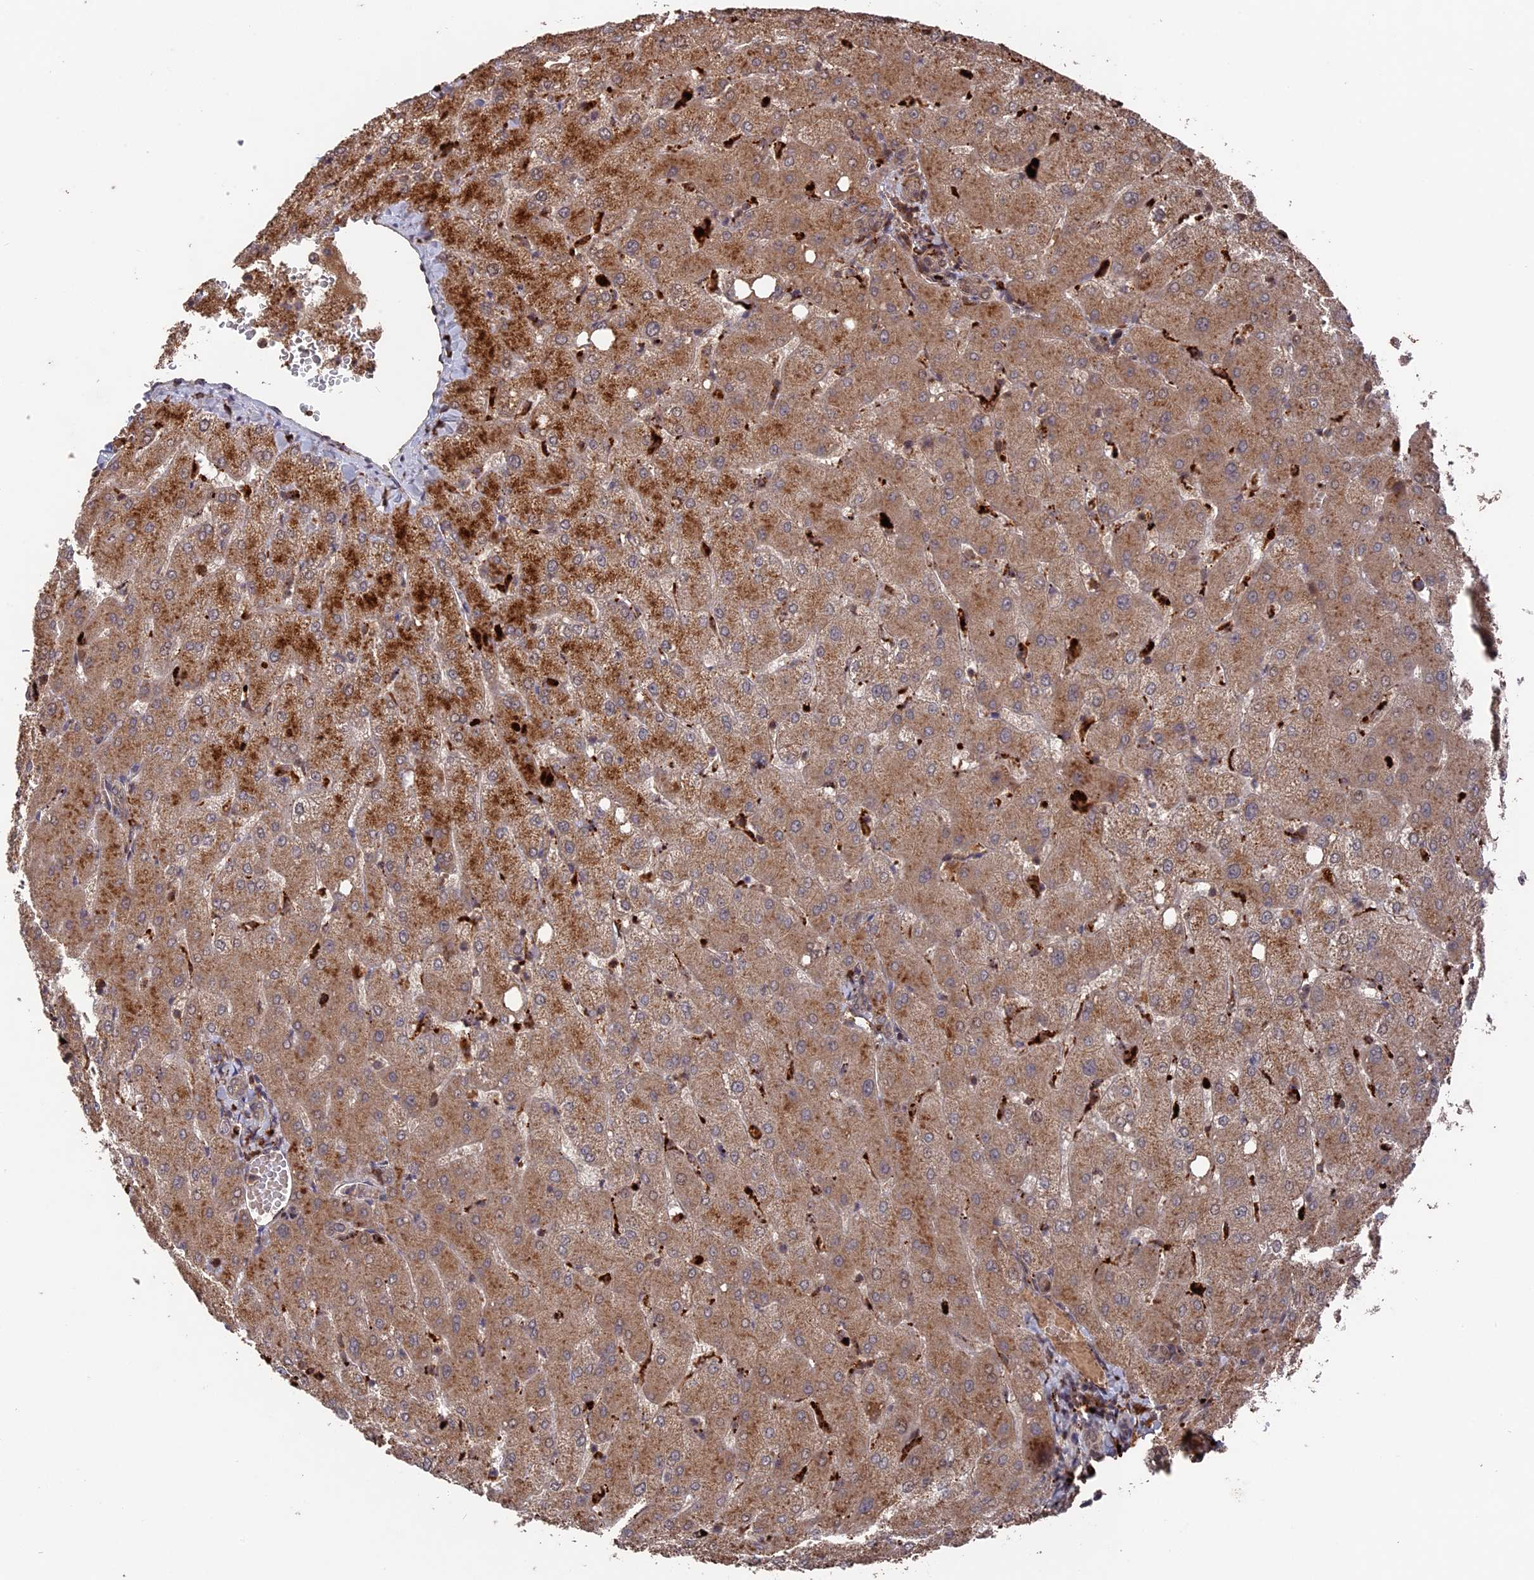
{"staining": {"intensity": "weak", "quantity": ">75%", "location": "cytoplasmic/membranous"}, "tissue": "liver", "cell_type": "Cholangiocytes", "image_type": "normal", "snomed": [{"axis": "morphology", "description": "Normal tissue, NOS"}, {"axis": "topography", "description": "Liver"}], "caption": "Protein expression analysis of benign liver reveals weak cytoplasmic/membranous positivity in about >75% of cholangiocytes. (brown staining indicates protein expression, while blue staining denotes nuclei).", "gene": "TELO2", "patient": {"sex": "female", "age": 54}}